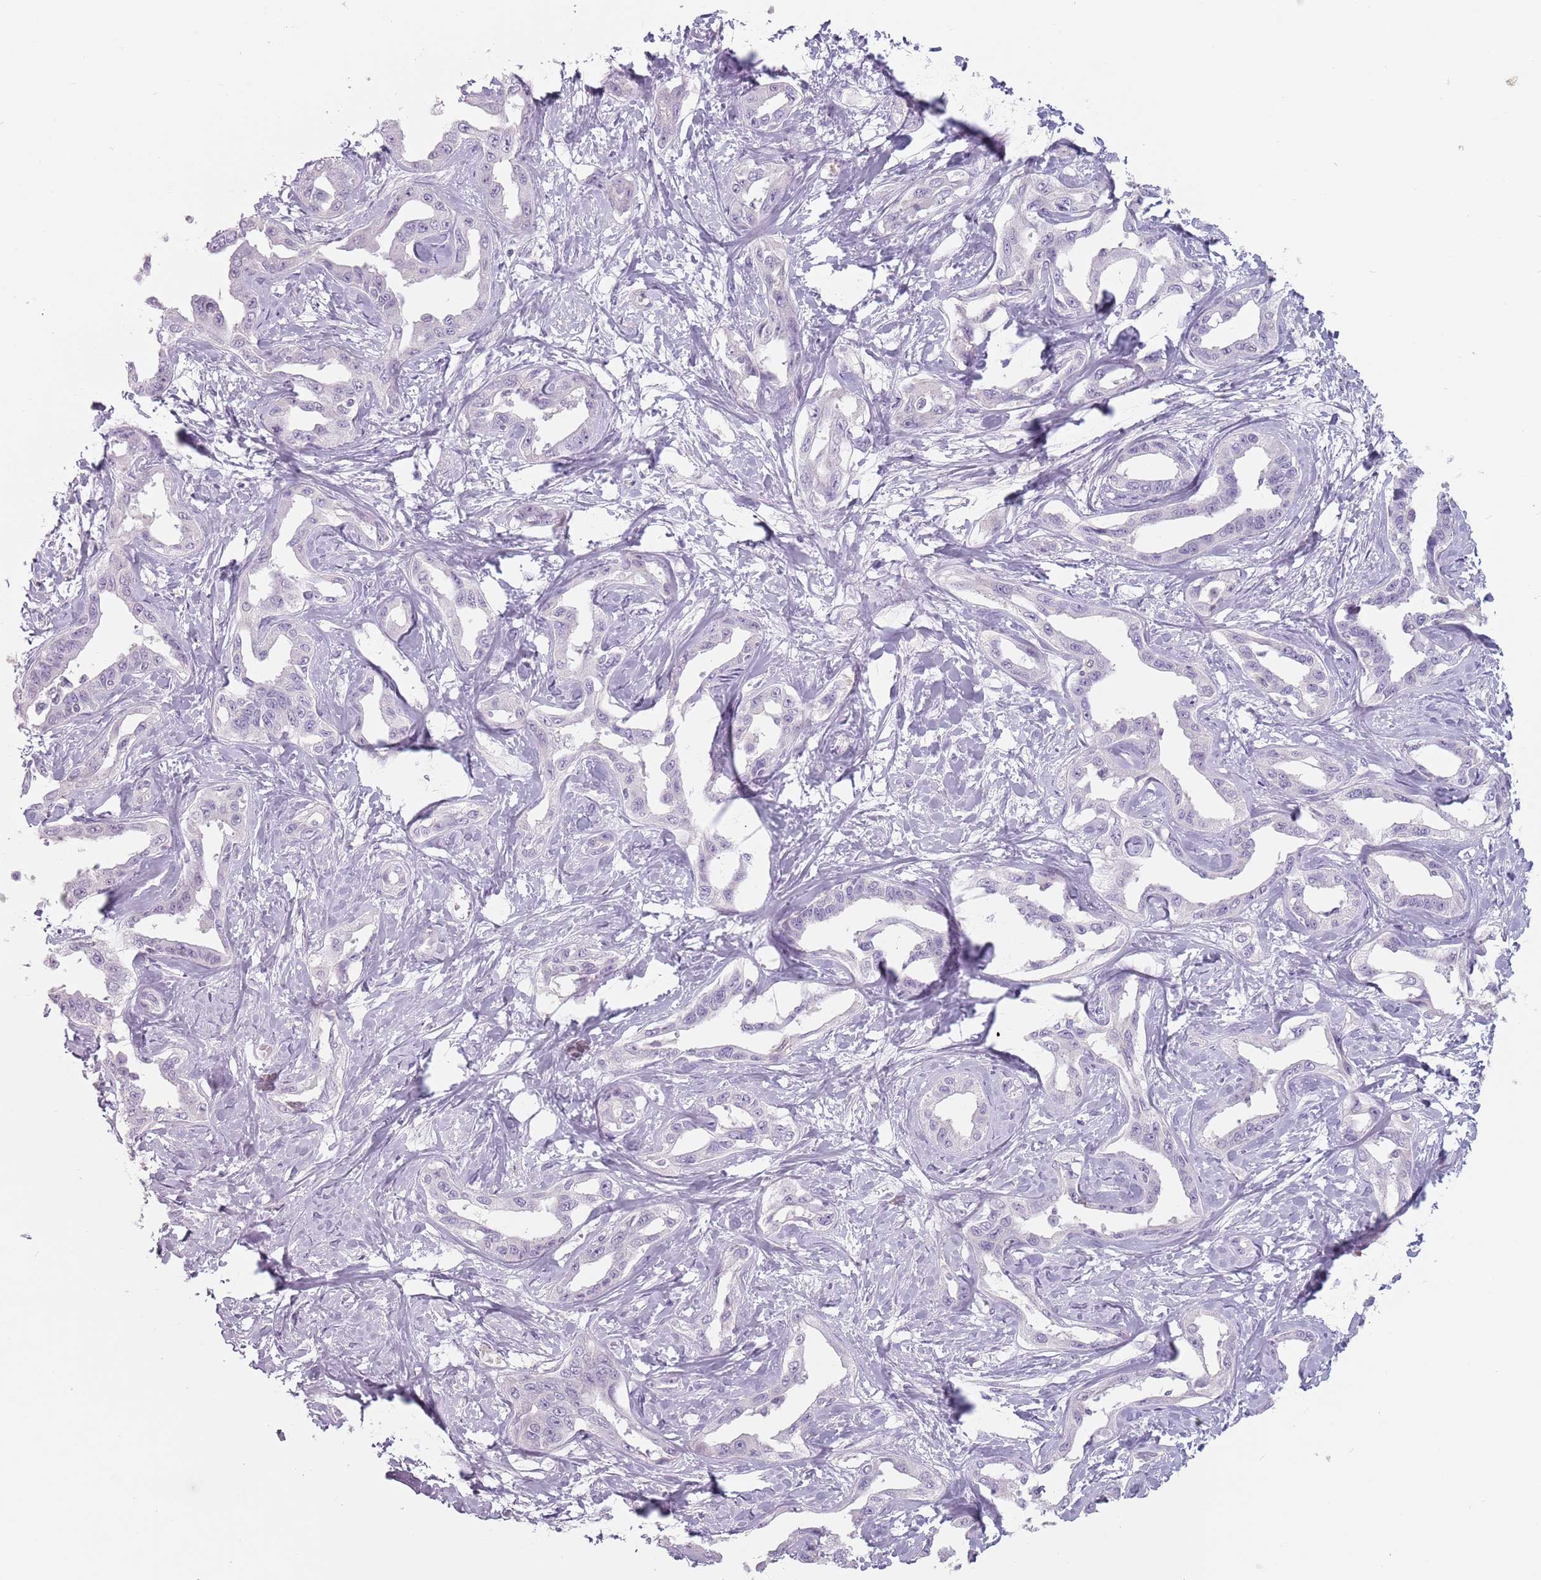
{"staining": {"intensity": "negative", "quantity": "none", "location": "none"}, "tissue": "liver cancer", "cell_type": "Tumor cells", "image_type": "cancer", "snomed": [{"axis": "morphology", "description": "Cholangiocarcinoma"}, {"axis": "topography", "description": "Liver"}], "caption": "The histopathology image displays no staining of tumor cells in liver cancer.", "gene": "CEP19", "patient": {"sex": "male", "age": 59}}